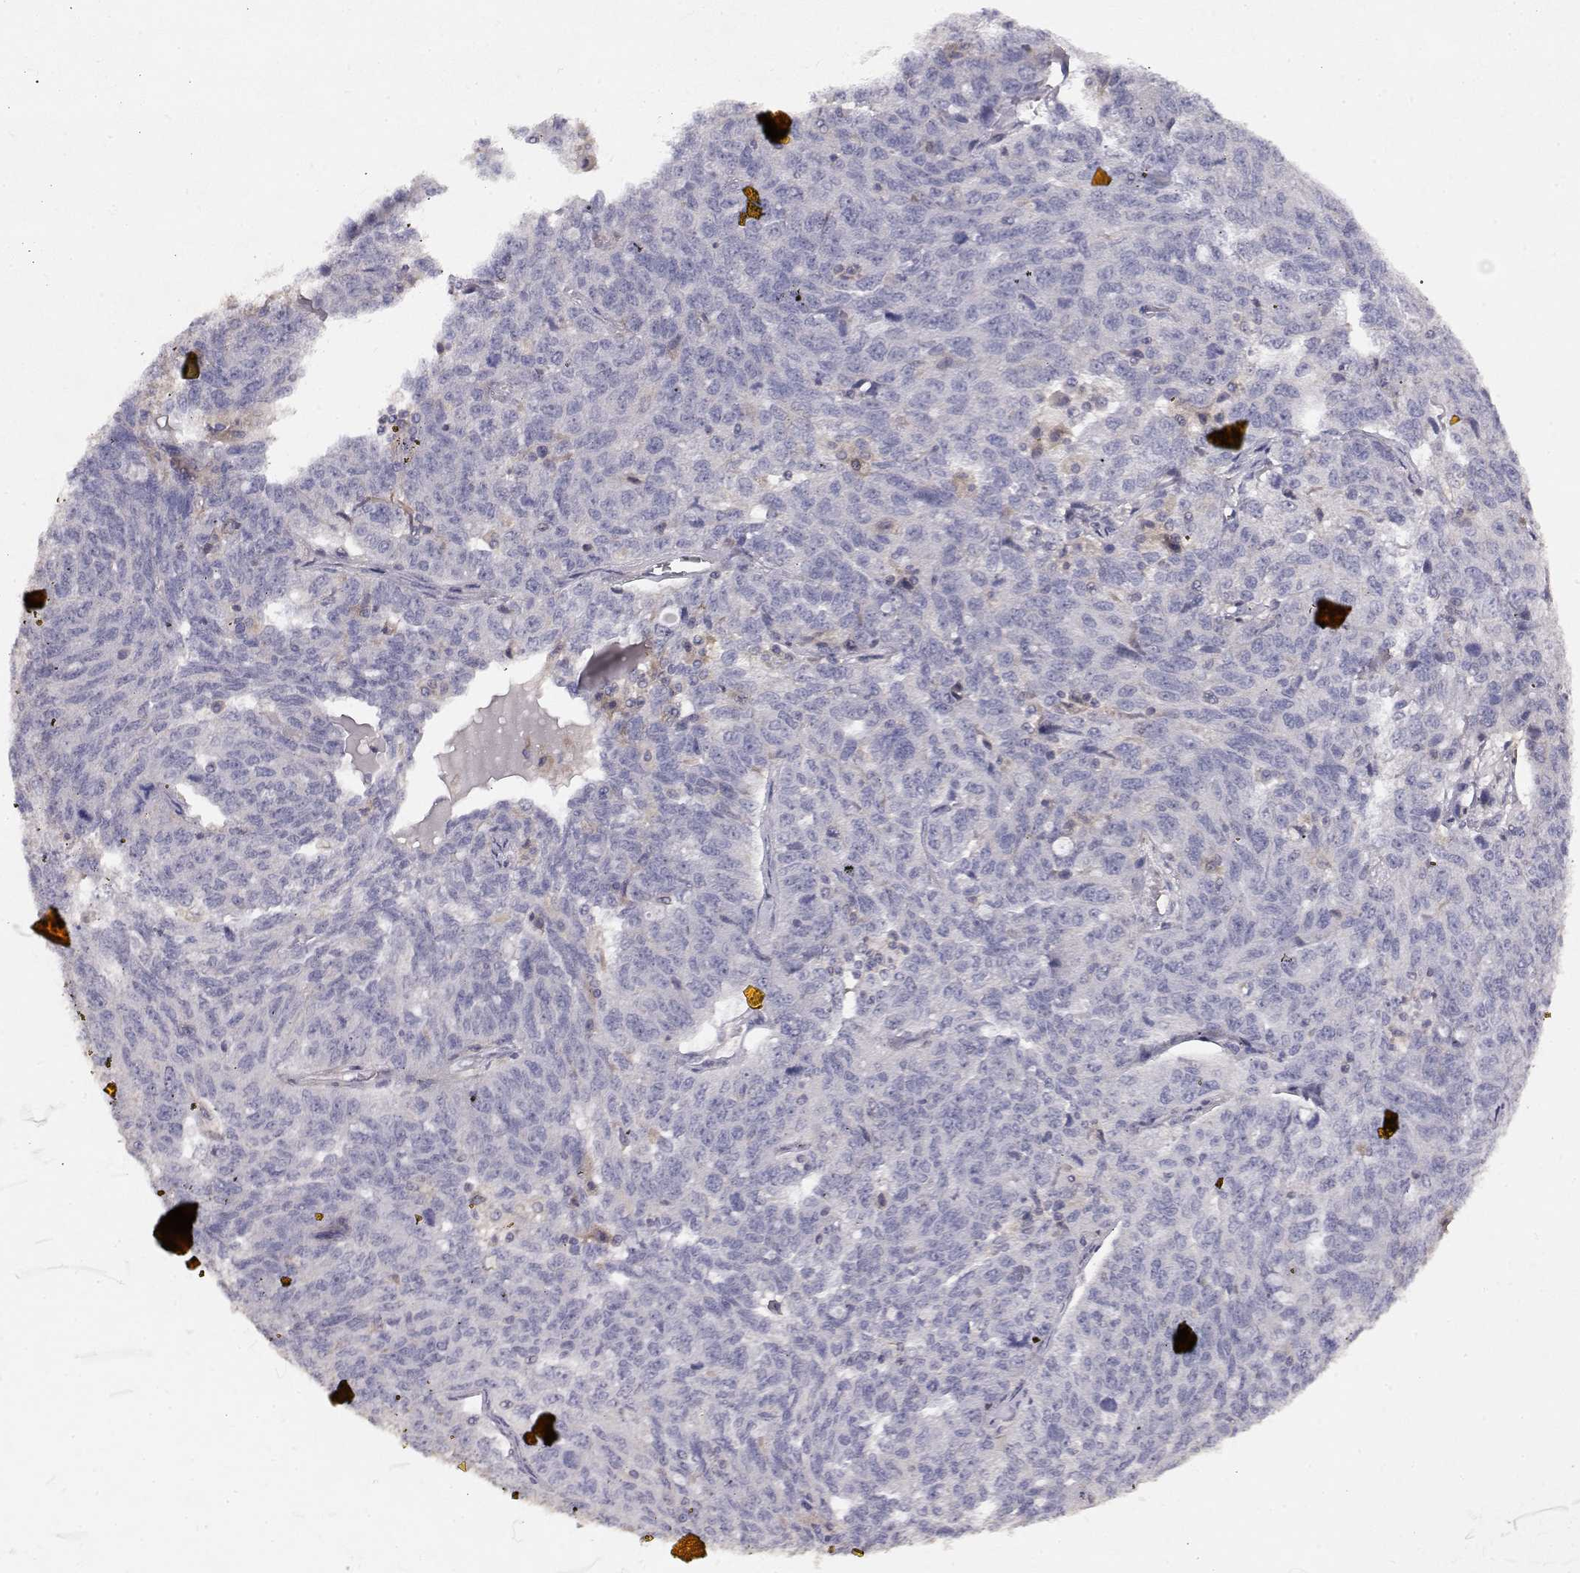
{"staining": {"intensity": "negative", "quantity": "none", "location": "none"}, "tissue": "ovarian cancer", "cell_type": "Tumor cells", "image_type": "cancer", "snomed": [{"axis": "morphology", "description": "Cystadenocarcinoma, serous, NOS"}, {"axis": "topography", "description": "Ovary"}], "caption": "Immunohistochemical staining of ovarian serous cystadenocarcinoma demonstrates no significant positivity in tumor cells.", "gene": "VAV1", "patient": {"sex": "female", "age": 71}}